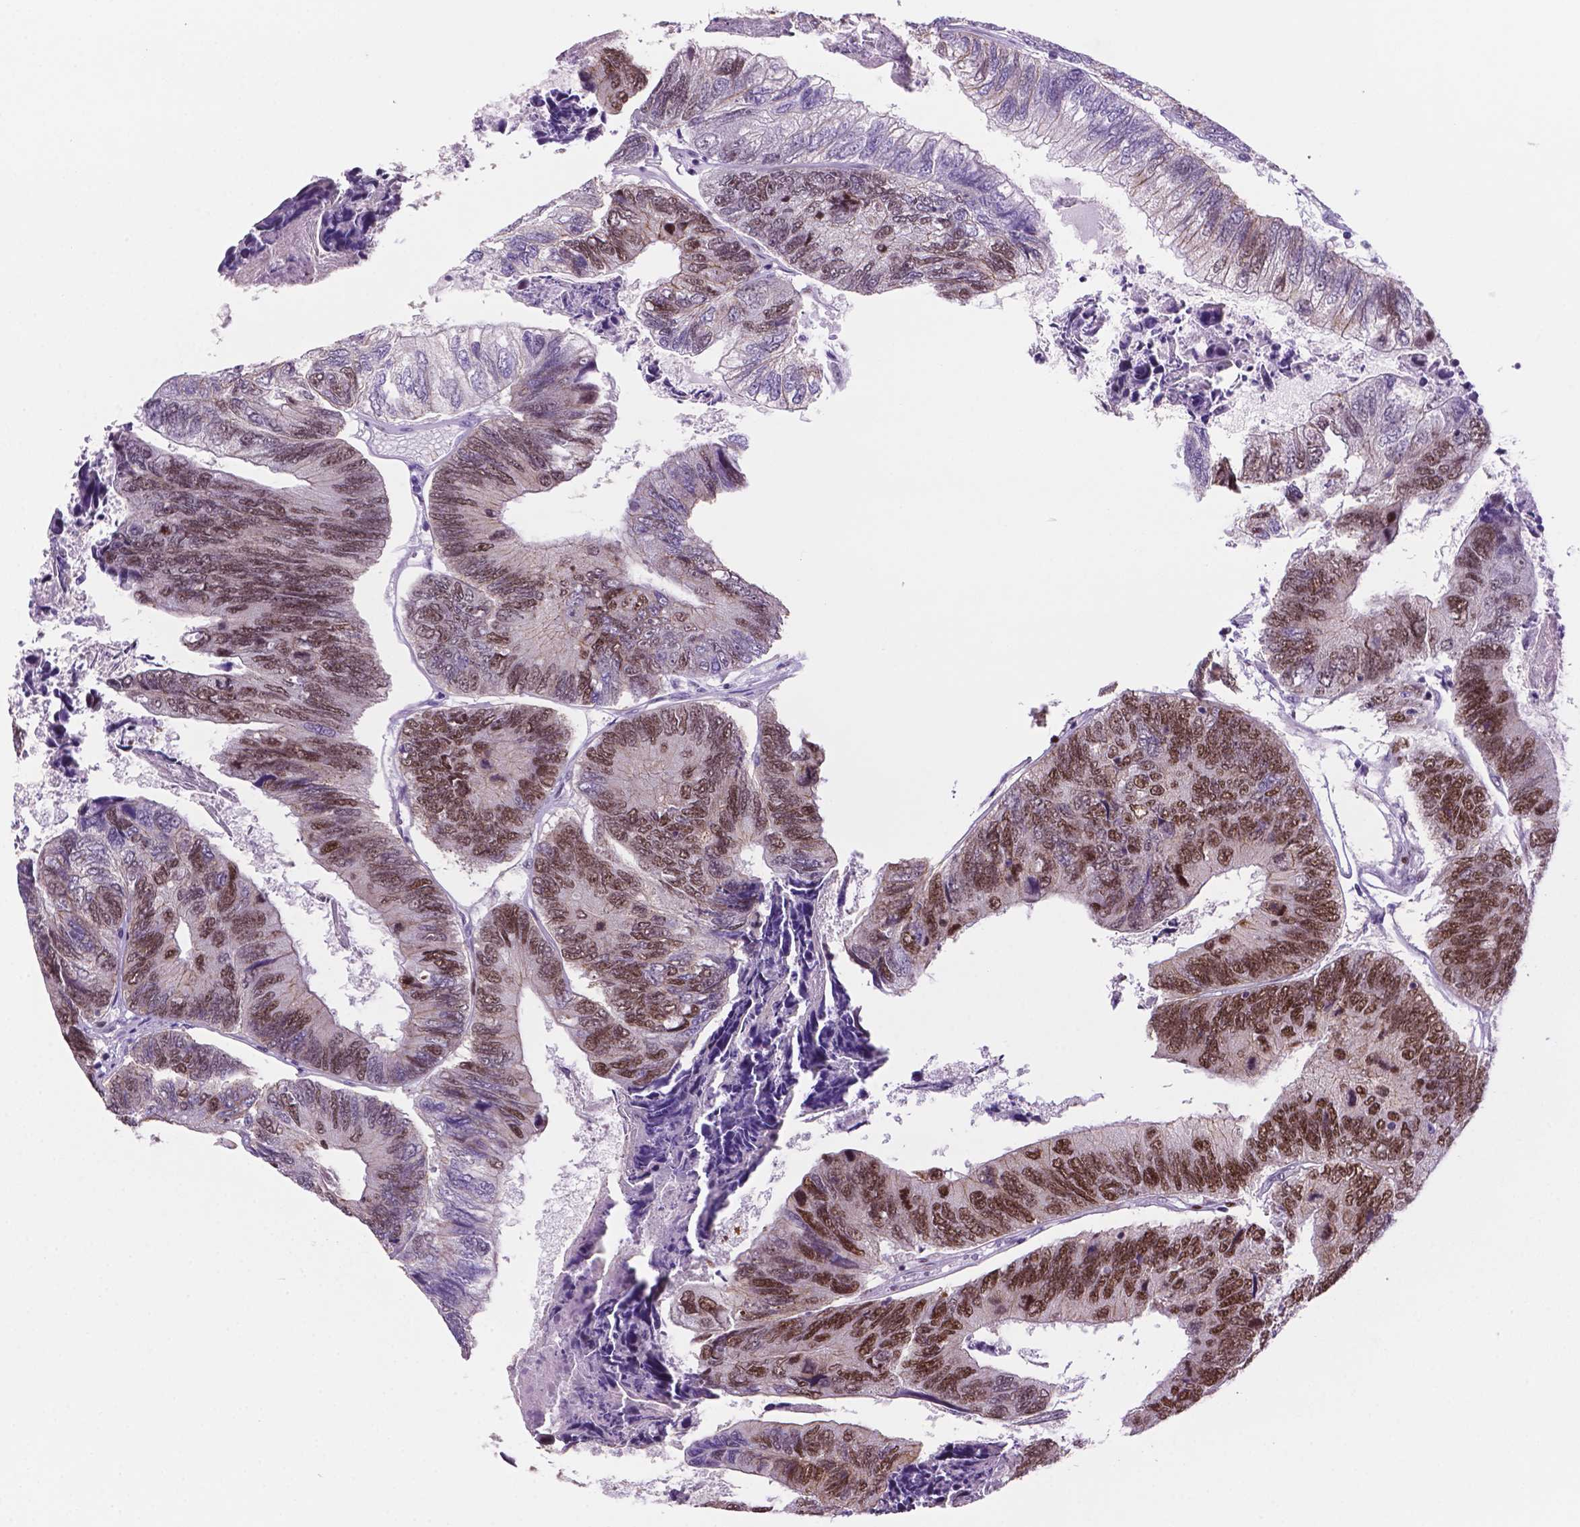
{"staining": {"intensity": "moderate", "quantity": ">75%", "location": "nuclear"}, "tissue": "colorectal cancer", "cell_type": "Tumor cells", "image_type": "cancer", "snomed": [{"axis": "morphology", "description": "Adenocarcinoma, NOS"}, {"axis": "topography", "description": "Colon"}], "caption": "Colorectal cancer (adenocarcinoma) was stained to show a protein in brown. There is medium levels of moderate nuclear positivity in about >75% of tumor cells.", "gene": "NCAPH2", "patient": {"sex": "female", "age": 67}}